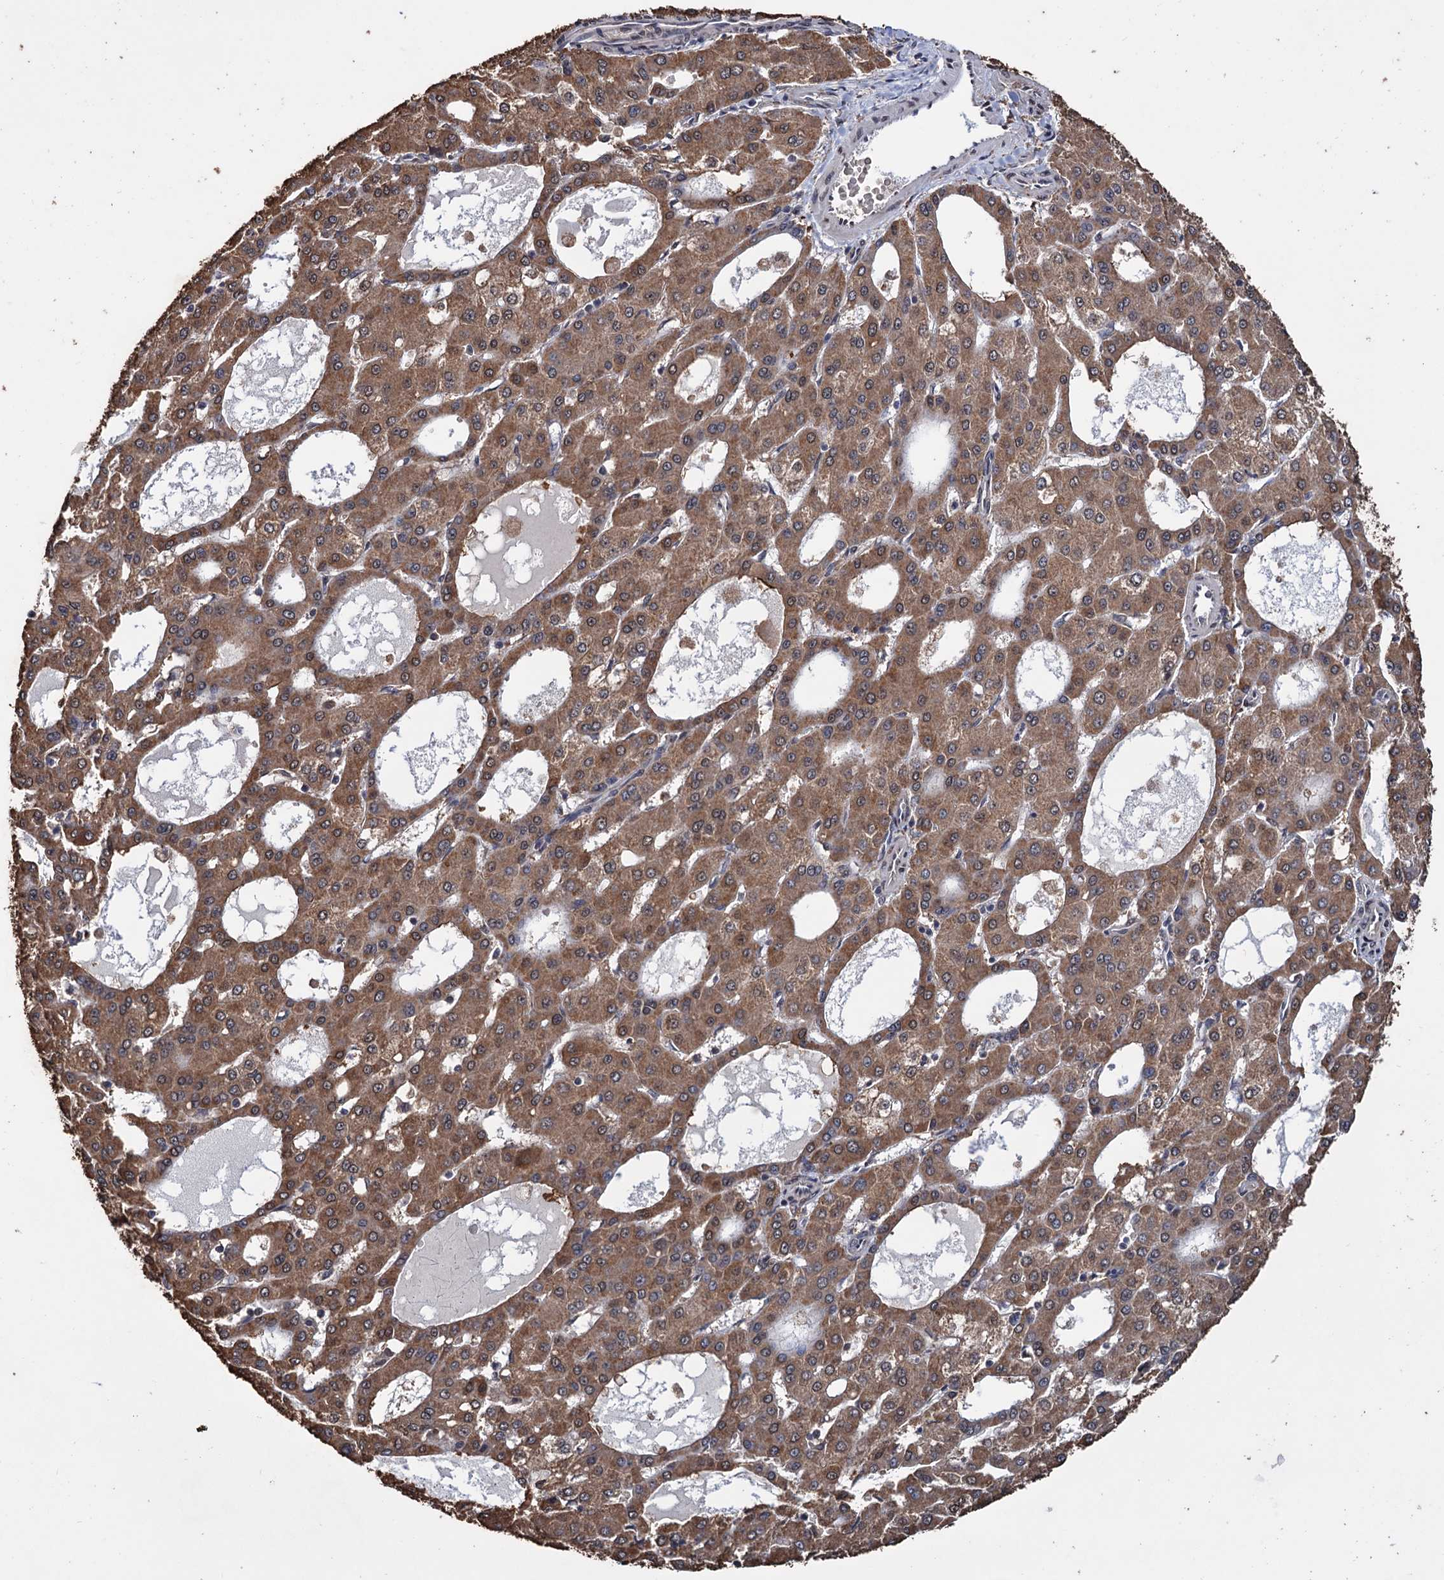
{"staining": {"intensity": "moderate", "quantity": ">75%", "location": "cytoplasmic/membranous"}, "tissue": "liver cancer", "cell_type": "Tumor cells", "image_type": "cancer", "snomed": [{"axis": "morphology", "description": "Carcinoma, Hepatocellular, NOS"}, {"axis": "topography", "description": "Liver"}], "caption": "Liver cancer was stained to show a protein in brown. There is medium levels of moderate cytoplasmic/membranous positivity in approximately >75% of tumor cells. The protein of interest is stained brown, and the nuclei are stained in blue (DAB IHC with brightfield microscopy, high magnification).", "gene": "TBC1D12", "patient": {"sex": "male", "age": 47}}